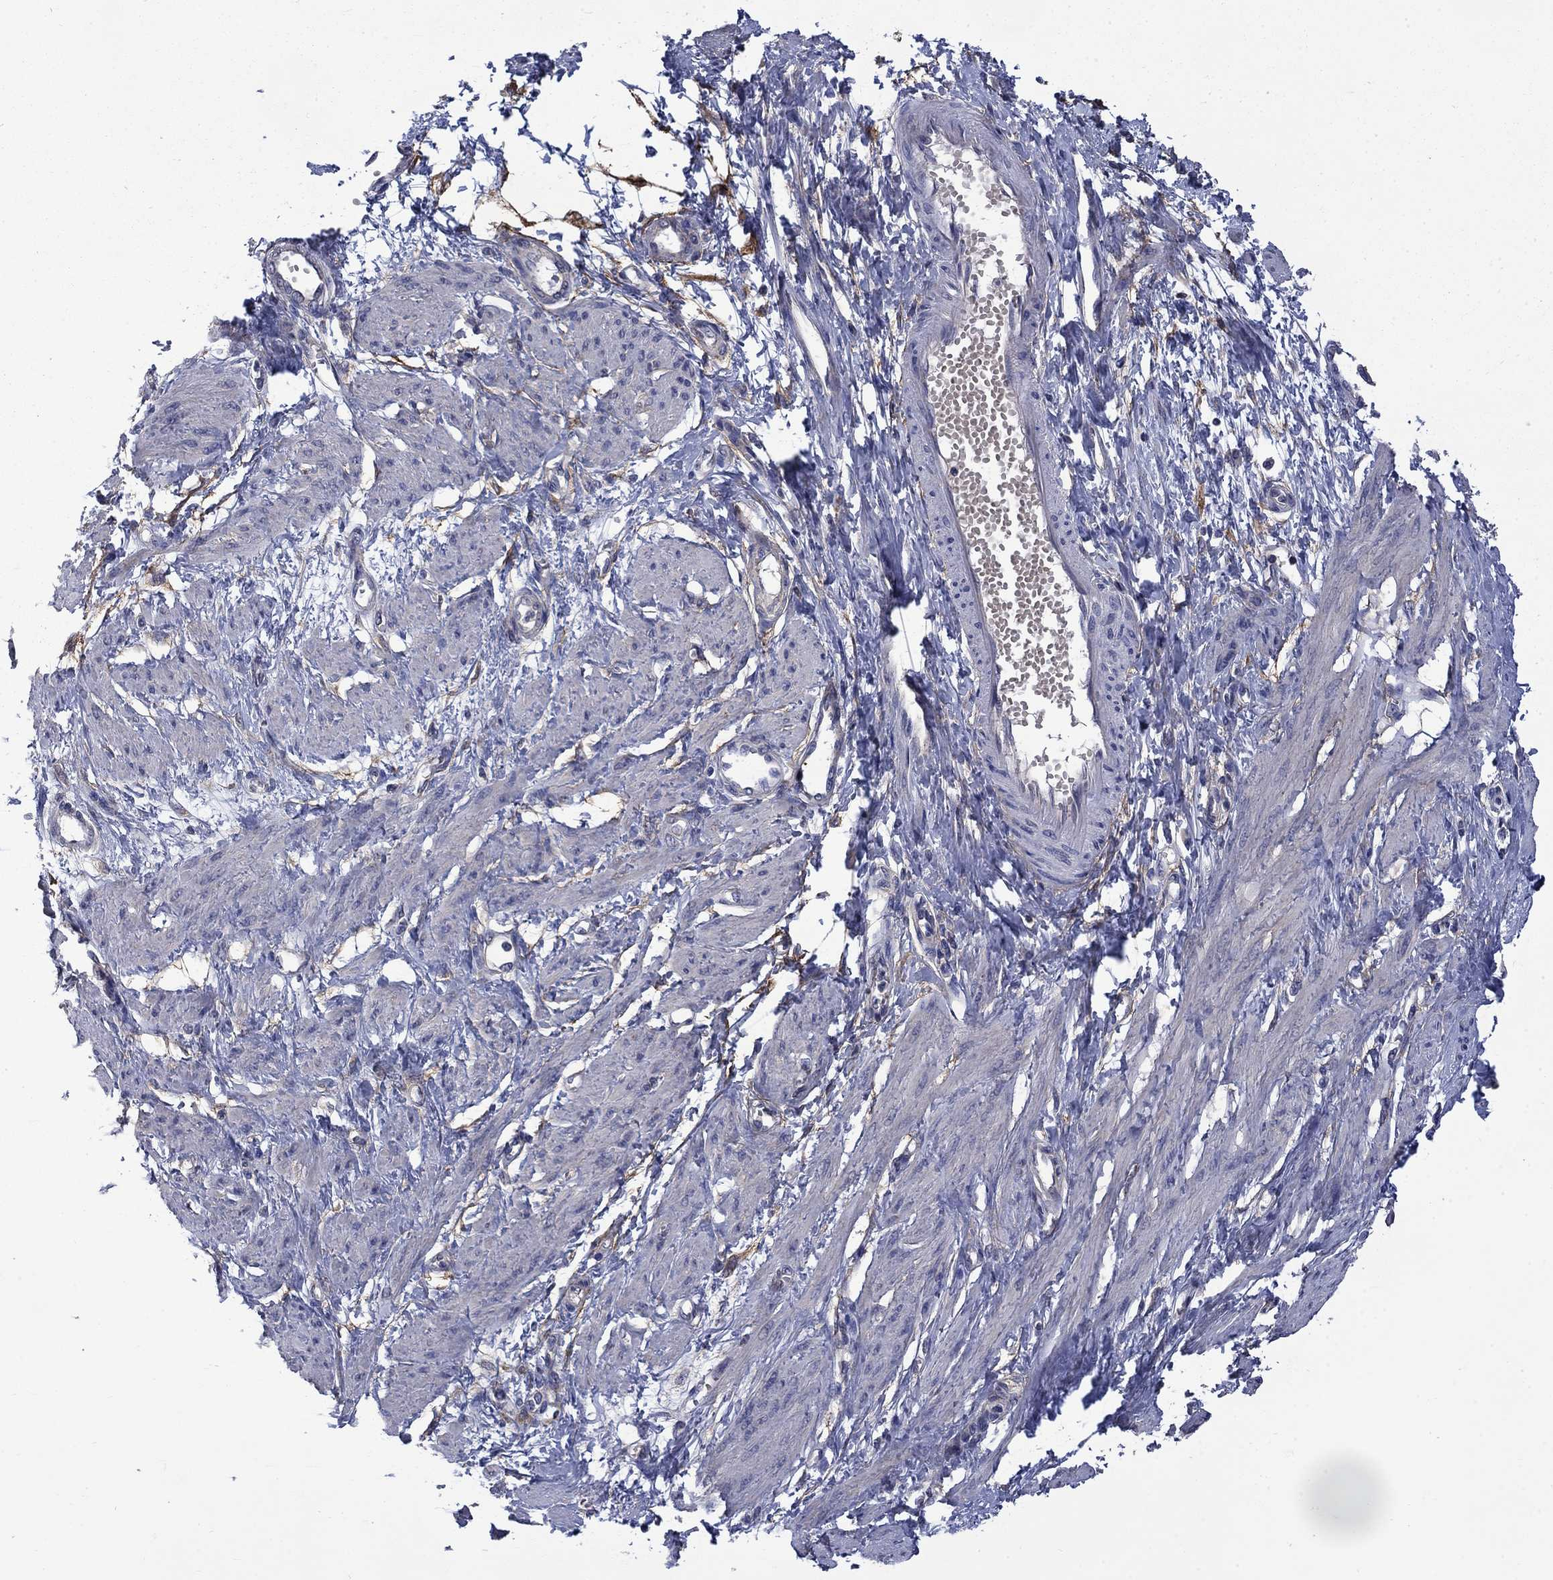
{"staining": {"intensity": "negative", "quantity": "none", "location": "none"}, "tissue": "smooth muscle", "cell_type": "Smooth muscle cells", "image_type": "normal", "snomed": [{"axis": "morphology", "description": "Normal tissue, NOS"}, {"axis": "topography", "description": "Smooth muscle"}, {"axis": "topography", "description": "Uterus"}], "caption": "The micrograph demonstrates no staining of smooth muscle cells in unremarkable smooth muscle.", "gene": "HSPA12A", "patient": {"sex": "female", "age": 39}}